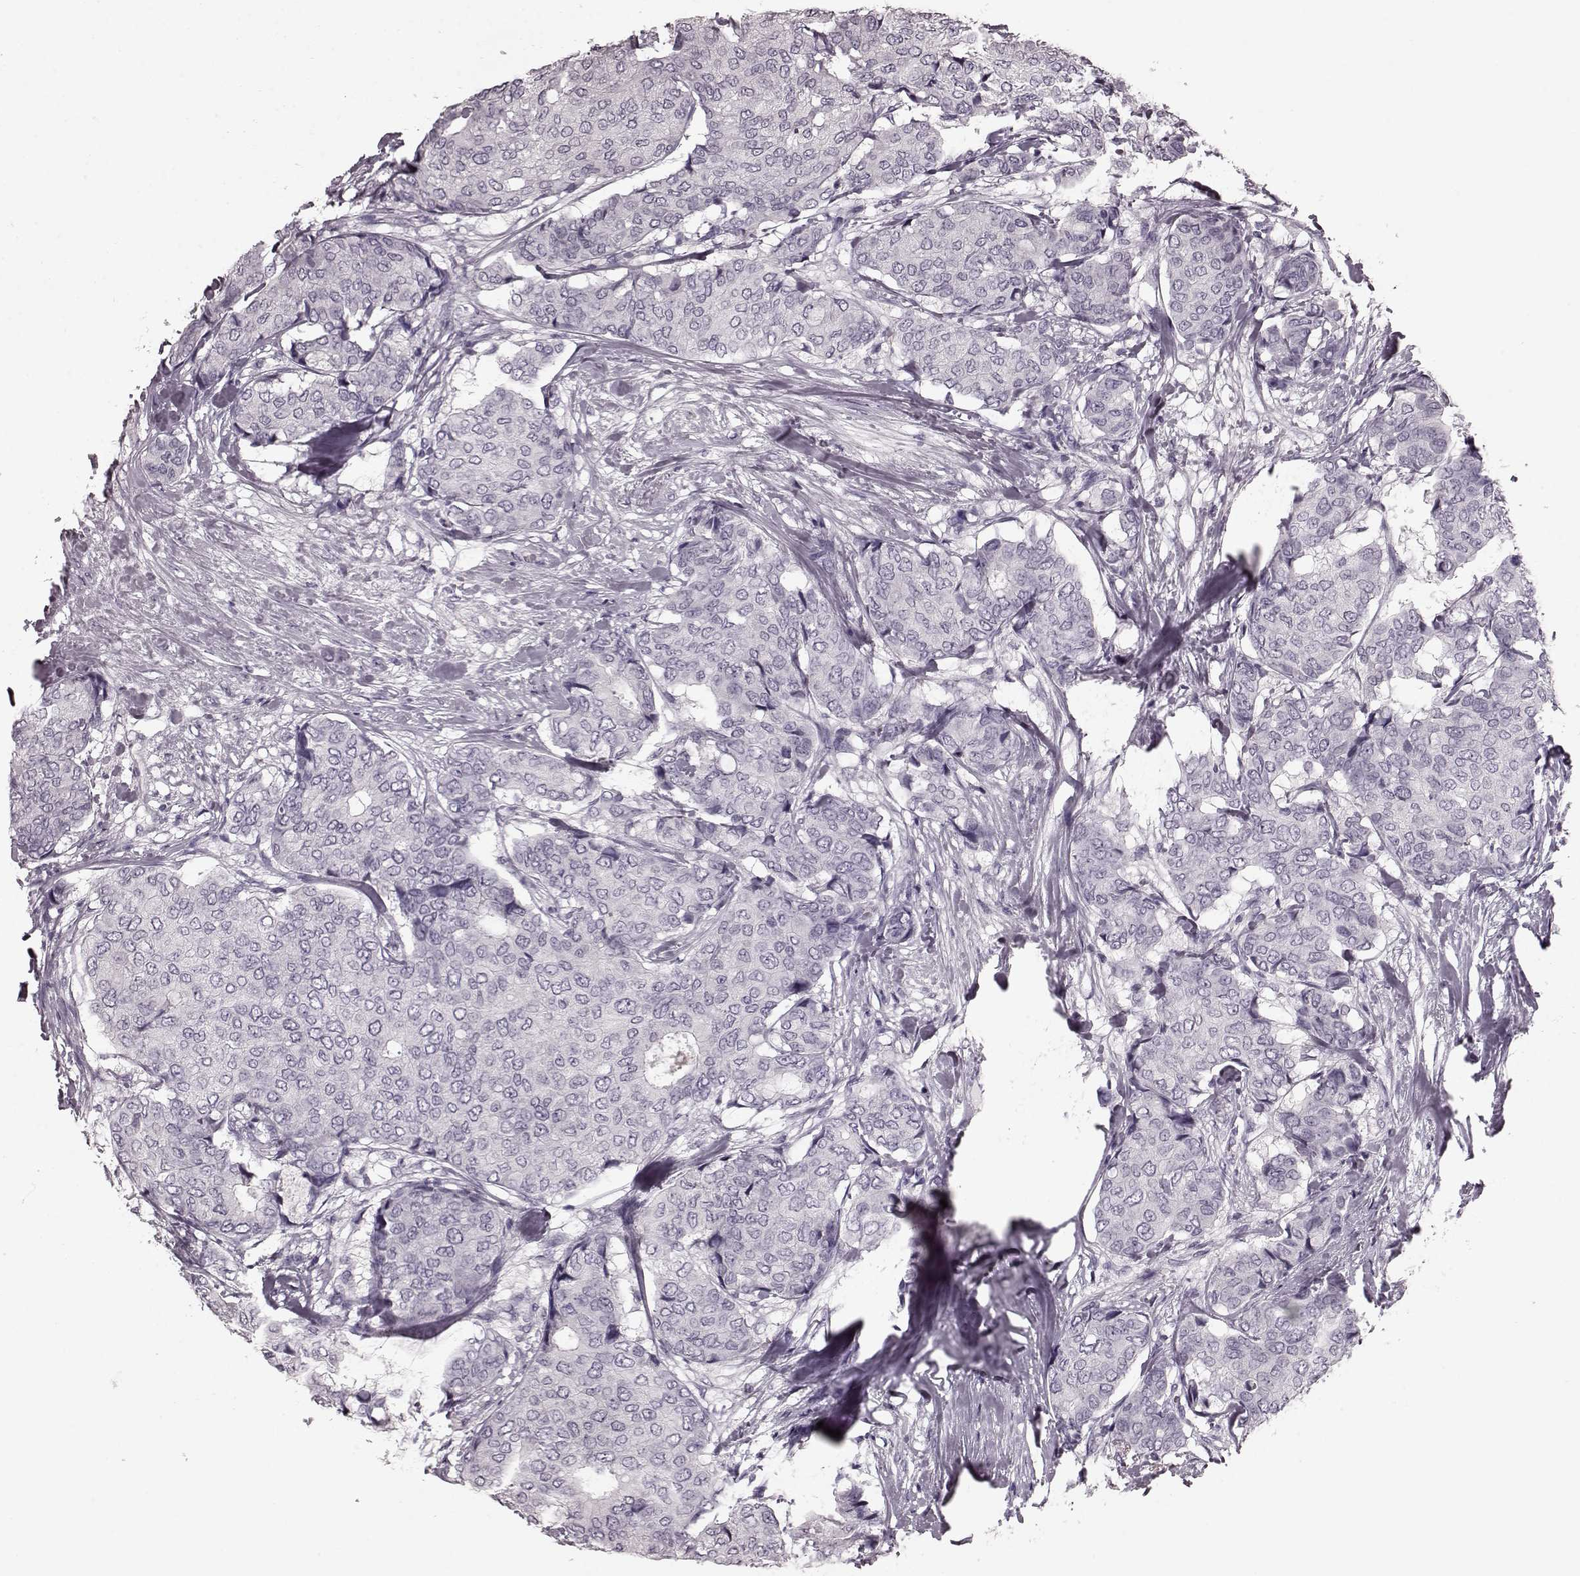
{"staining": {"intensity": "negative", "quantity": "none", "location": "none"}, "tissue": "breast cancer", "cell_type": "Tumor cells", "image_type": "cancer", "snomed": [{"axis": "morphology", "description": "Duct carcinoma"}, {"axis": "topography", "description": "Breast"}], "caption": "This is a histopathology image of immunohistochemistry (IHC) staining of breast invasive ductal carcinoma, which shows no positivity in tumor cells.", "gene": "CST7", "patient": {"sex": "female", "age": 75}}